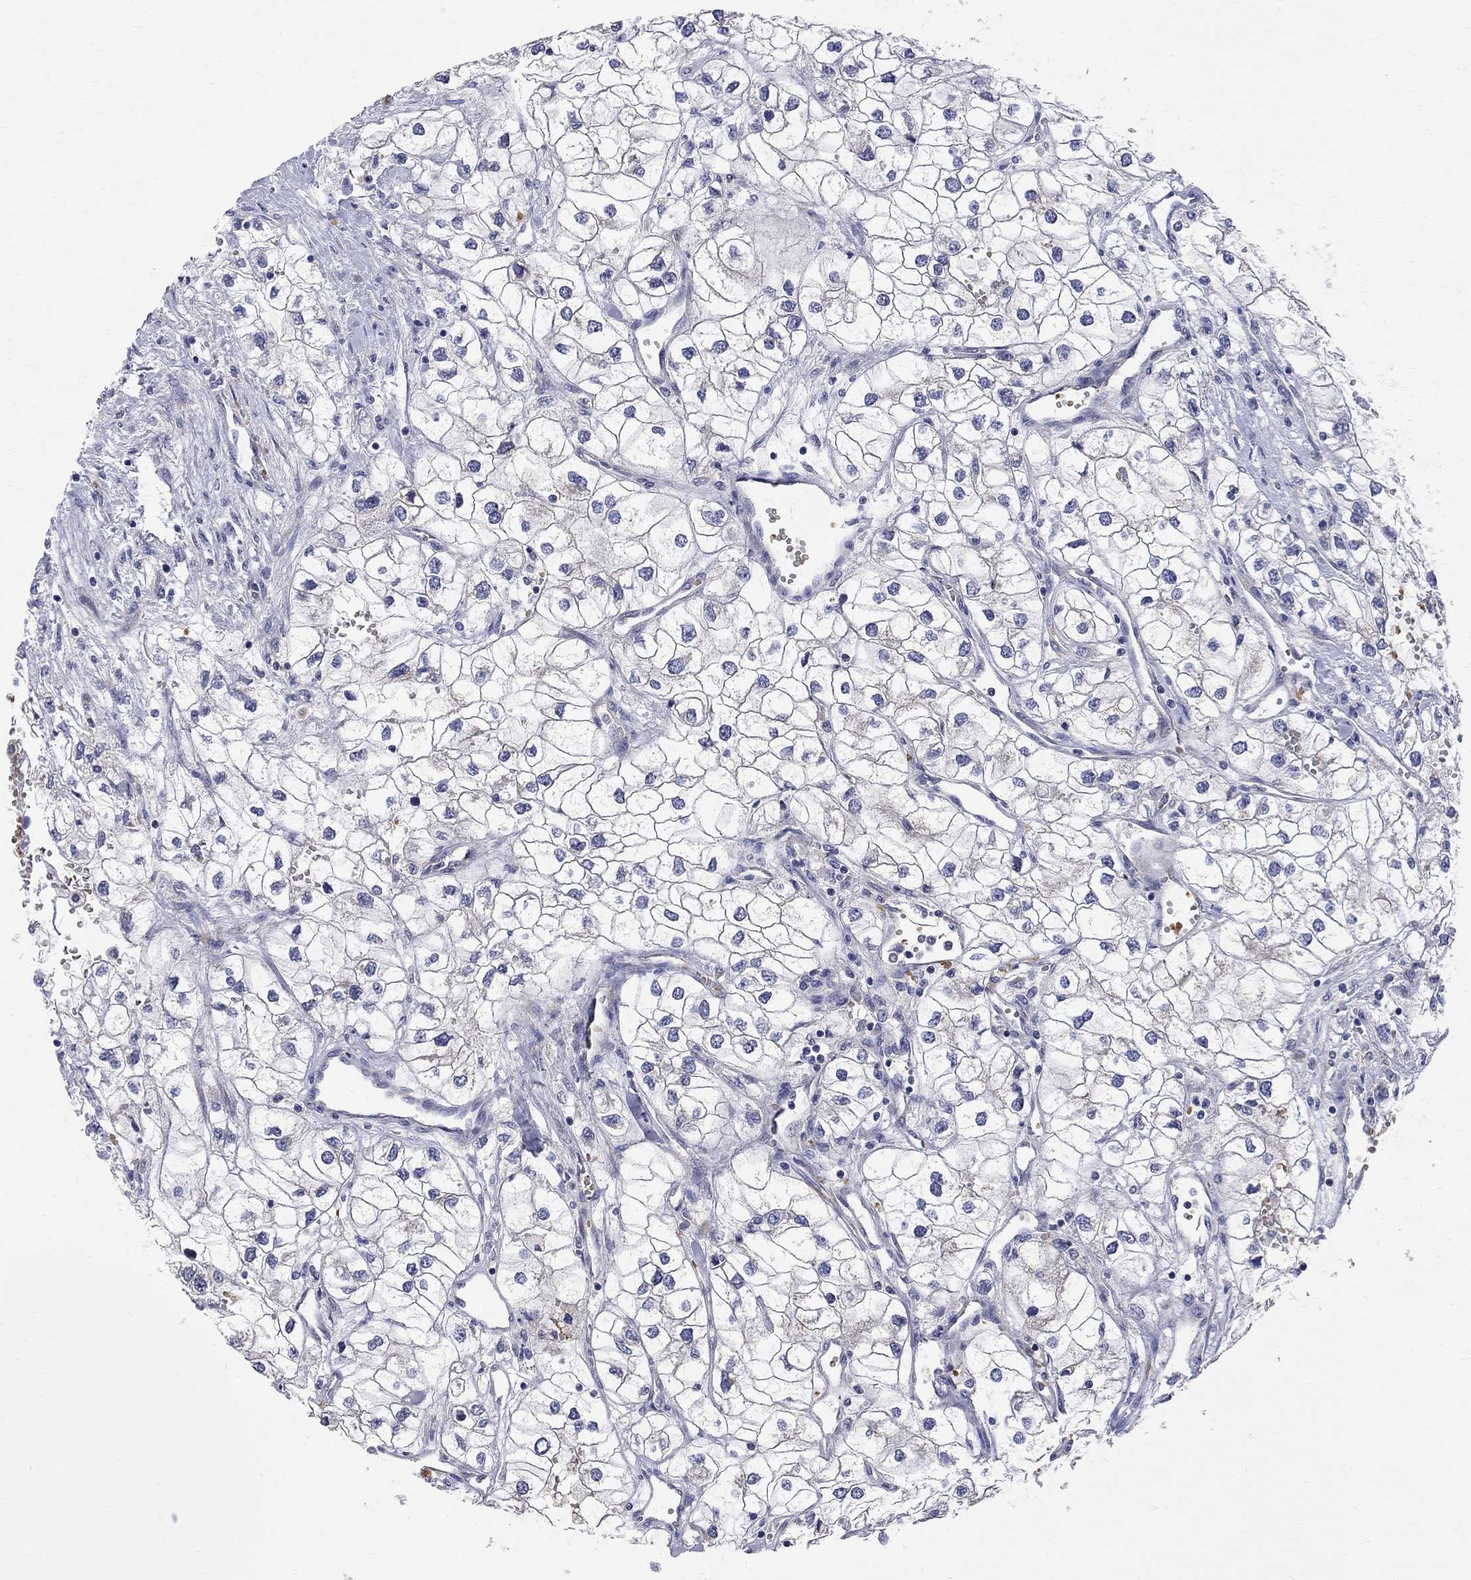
{"staining": {"intensity": "negative", "quantity": "none", "location": "none"}, "tissue": "renal cancer", "cell_type": "Tumor cells", "image_type": "cancer", "snomed": [{"axis": "morphology", "description": "Adenocarcinoma, NOS"}, {"axis": "topography", "description": "Kidney"}], "caption": "This histopathology image is of renal cancer (adenocarcinoma) stained with immunohistochemistry to label a protein in brown with the nuclei are counter-stained blue. There is no staining in tumor cells.", "gene": "CASTOR1", "patient": {"sex": "male", "age": 59}}